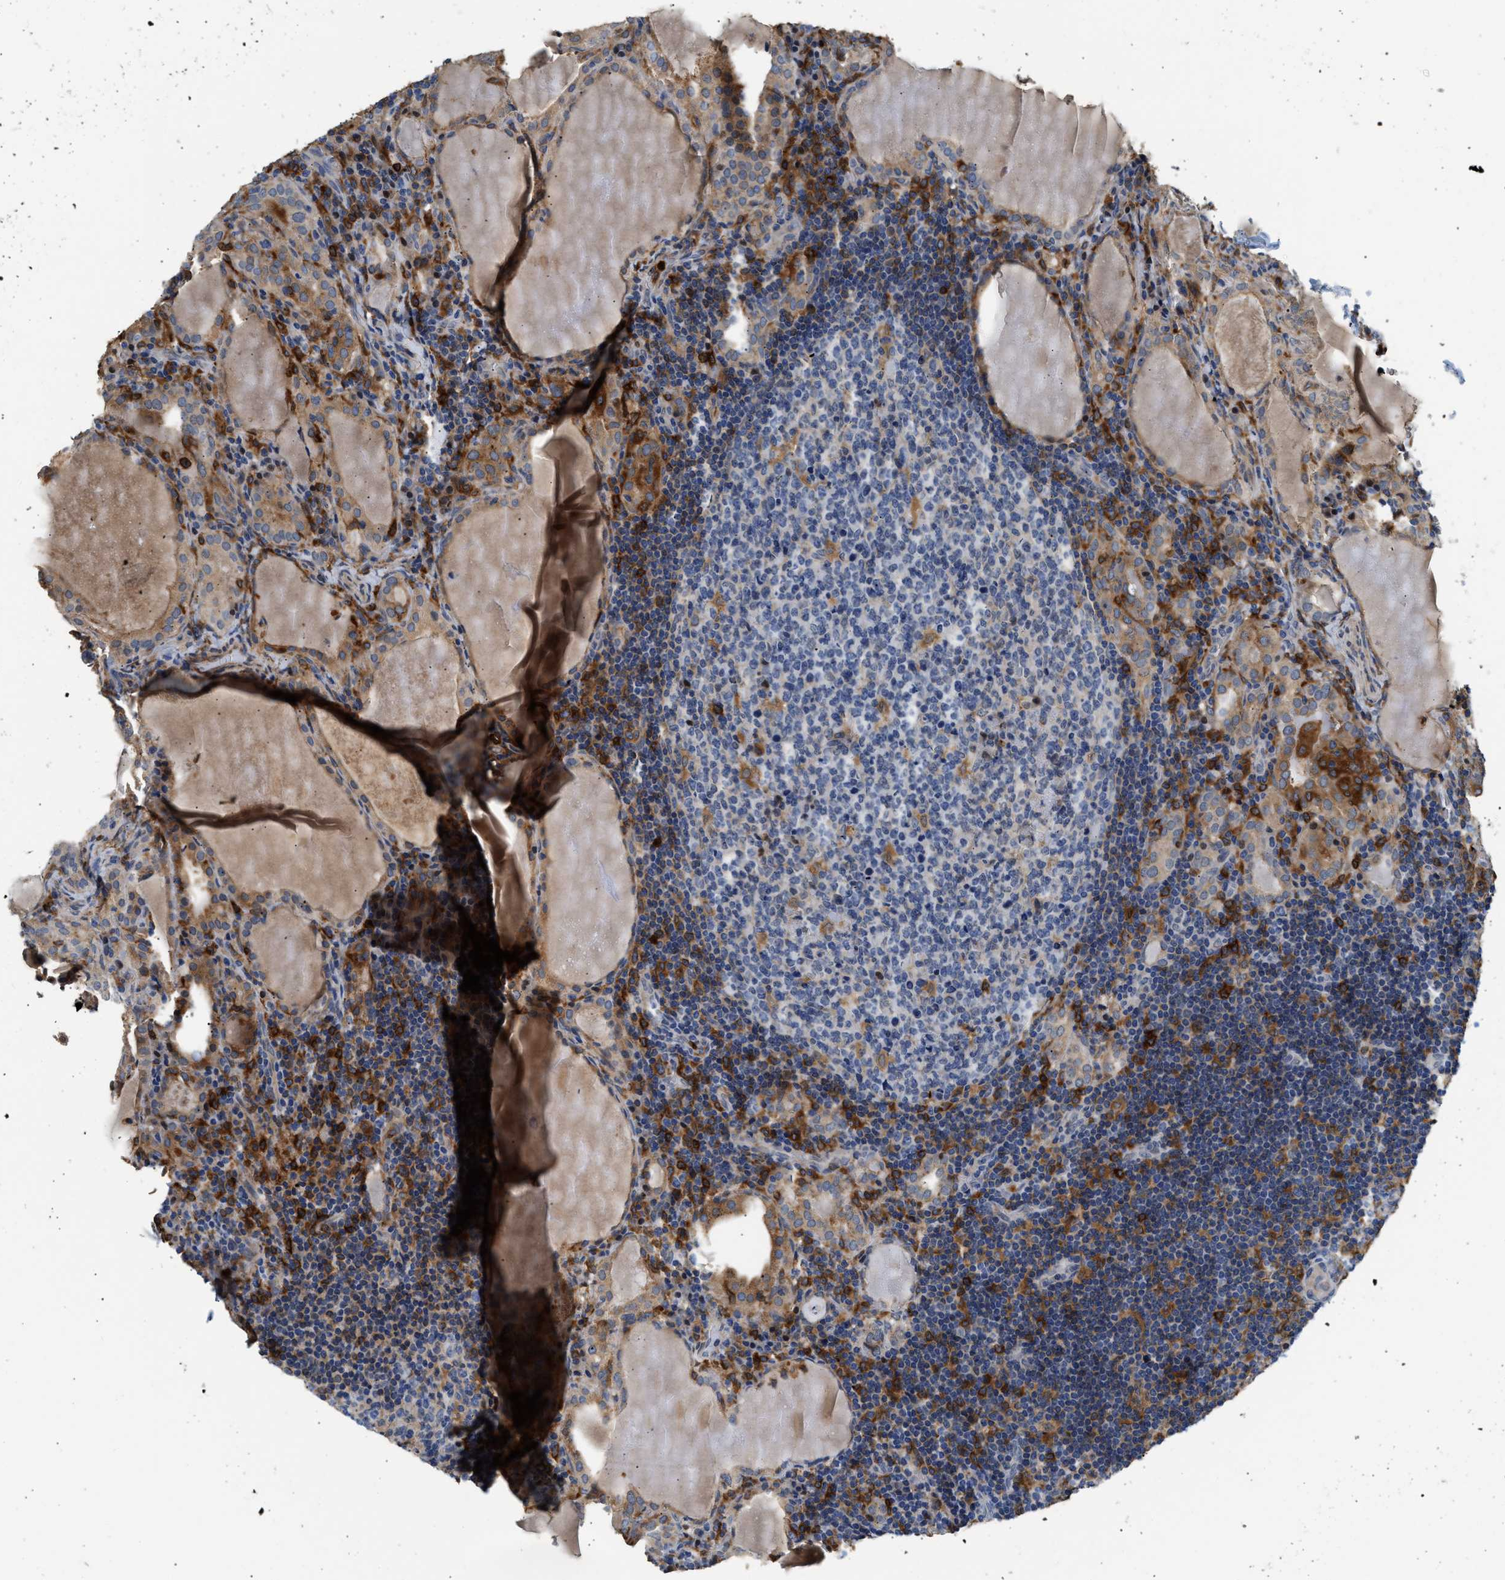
{"staining": {"intensity": "moderate", "quantity": ">75%", "location": "cytoplasmic/membranous"}, "tissue": "thyroid cancer", "cell_type": "Tumor cells", "image_type": "cancer", "snomed": [{"axis": "morphology", "description": "Papillary adenocarcinoma, NOS"}, {"axis": "topography", "description": "Thyroid gland"}], "caption": "Protein expression analysis of human thyroid cancer (papillary adenocarcinoma) reveals moderate cytoplasmic/membranous positivity in about >75% of tumor cells.", "gene": "RAB31", "patient": {"sex": "female", "age": 42}}